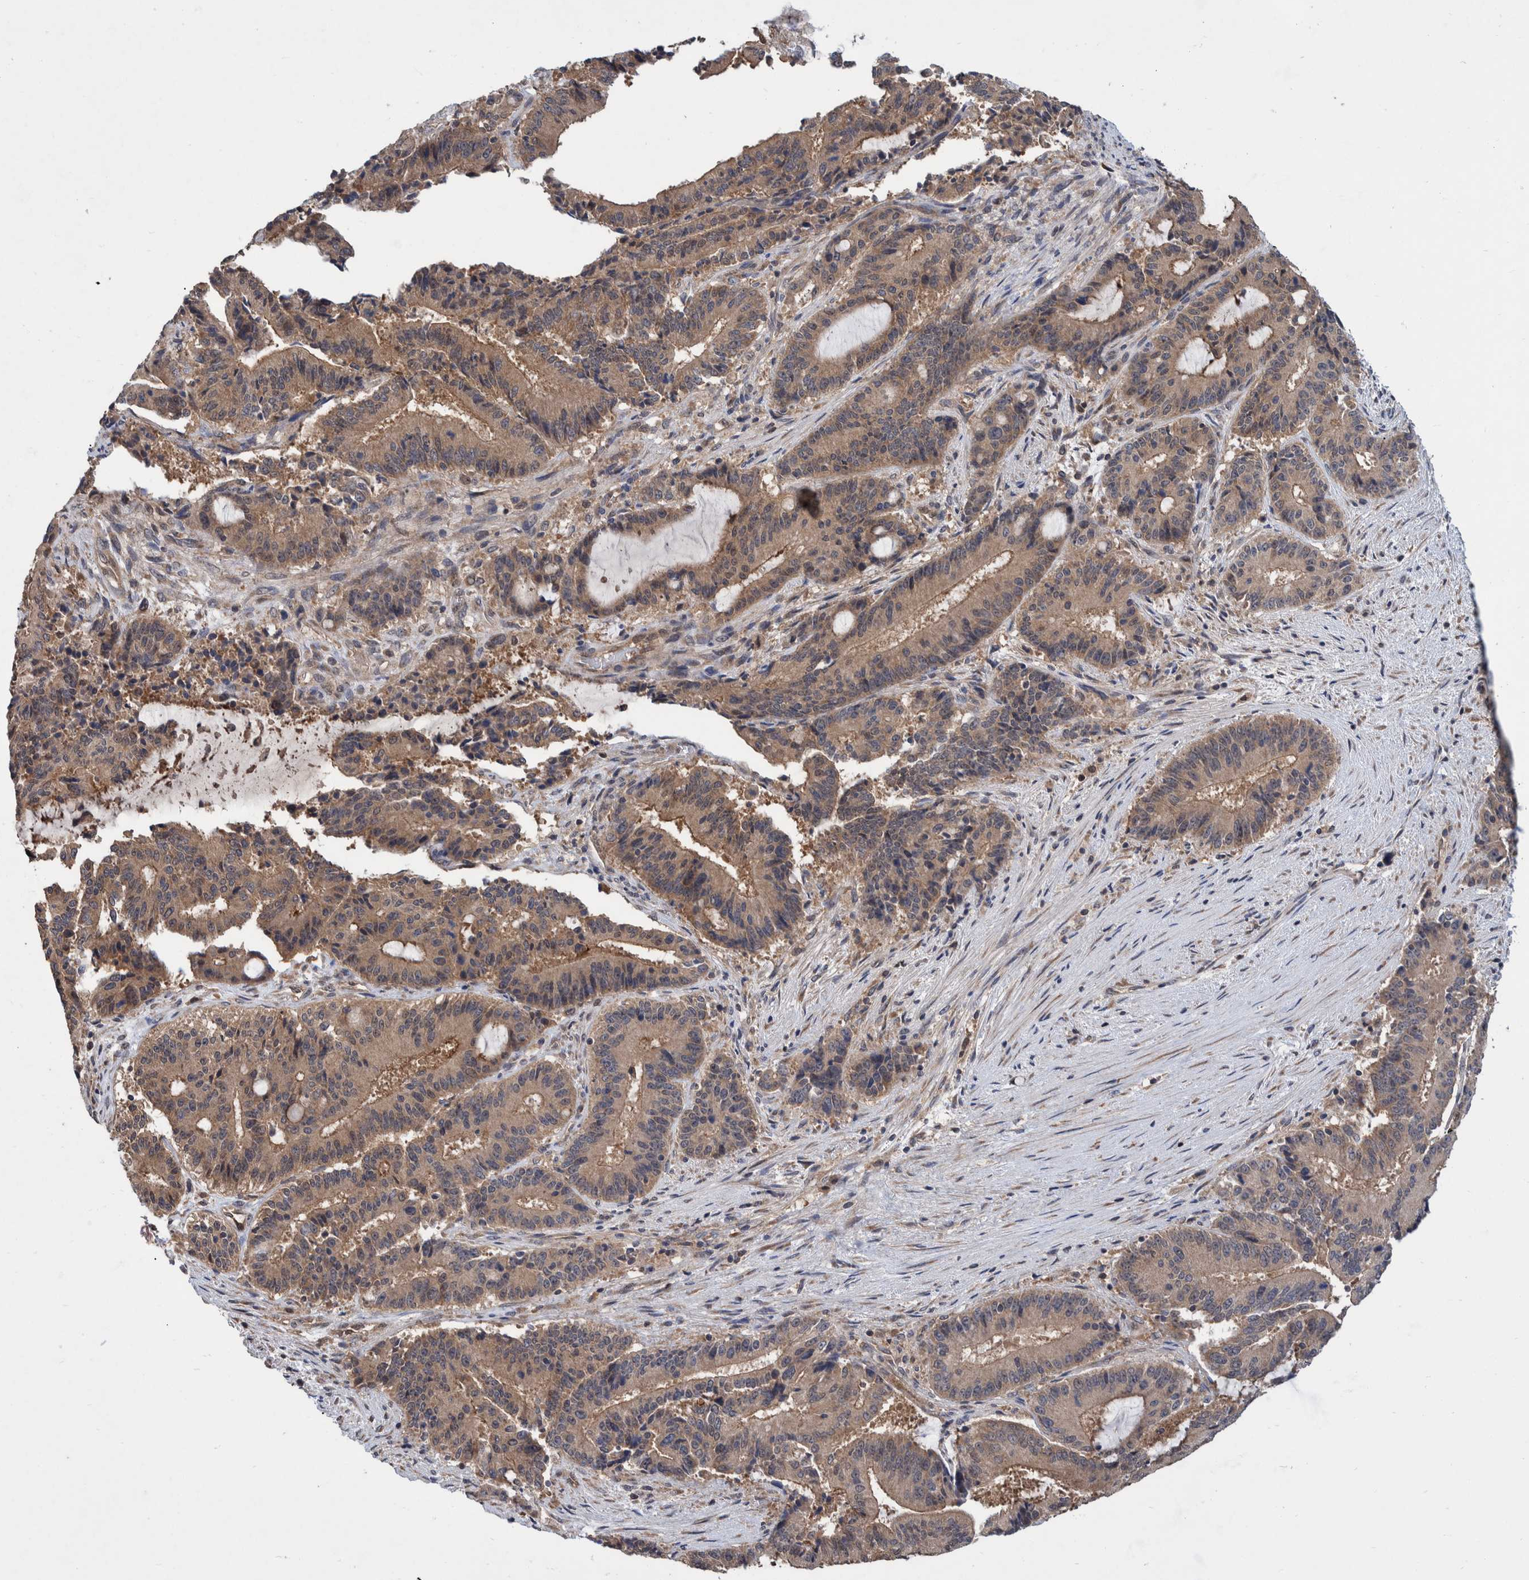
{"staining": {"intensity": "moderate", "quantity": ">75%", "location": "cytoplasmic/membranous"}, "tissue": "liver cancer", "cell_type": "Tumor cells", "image_type": "cancer", "snomed": [{"axis": "morphology", "description": "Normal tissue, NOS"}, {"axis": "morphology", "description": "Cholangiocarcinoma"}, {"axis": "topography", "description": "Liver"}, {"axis": "topography", "description": "Peripheral nerve tissue"}], "caption": "Immunohistochemistry micrograph of neoplastic tissue: human liver cancer (cholangiocarcinoma) stained using immunohistochemistry reveals medium levels of moderate protein expression localized specifically in the cytoplasmic/membranous of tumor cells, appearing as a cytoplasmic/membranous brown color.", "gene": "PLPBP", "patient": {"sex": "female", "age": 73}}